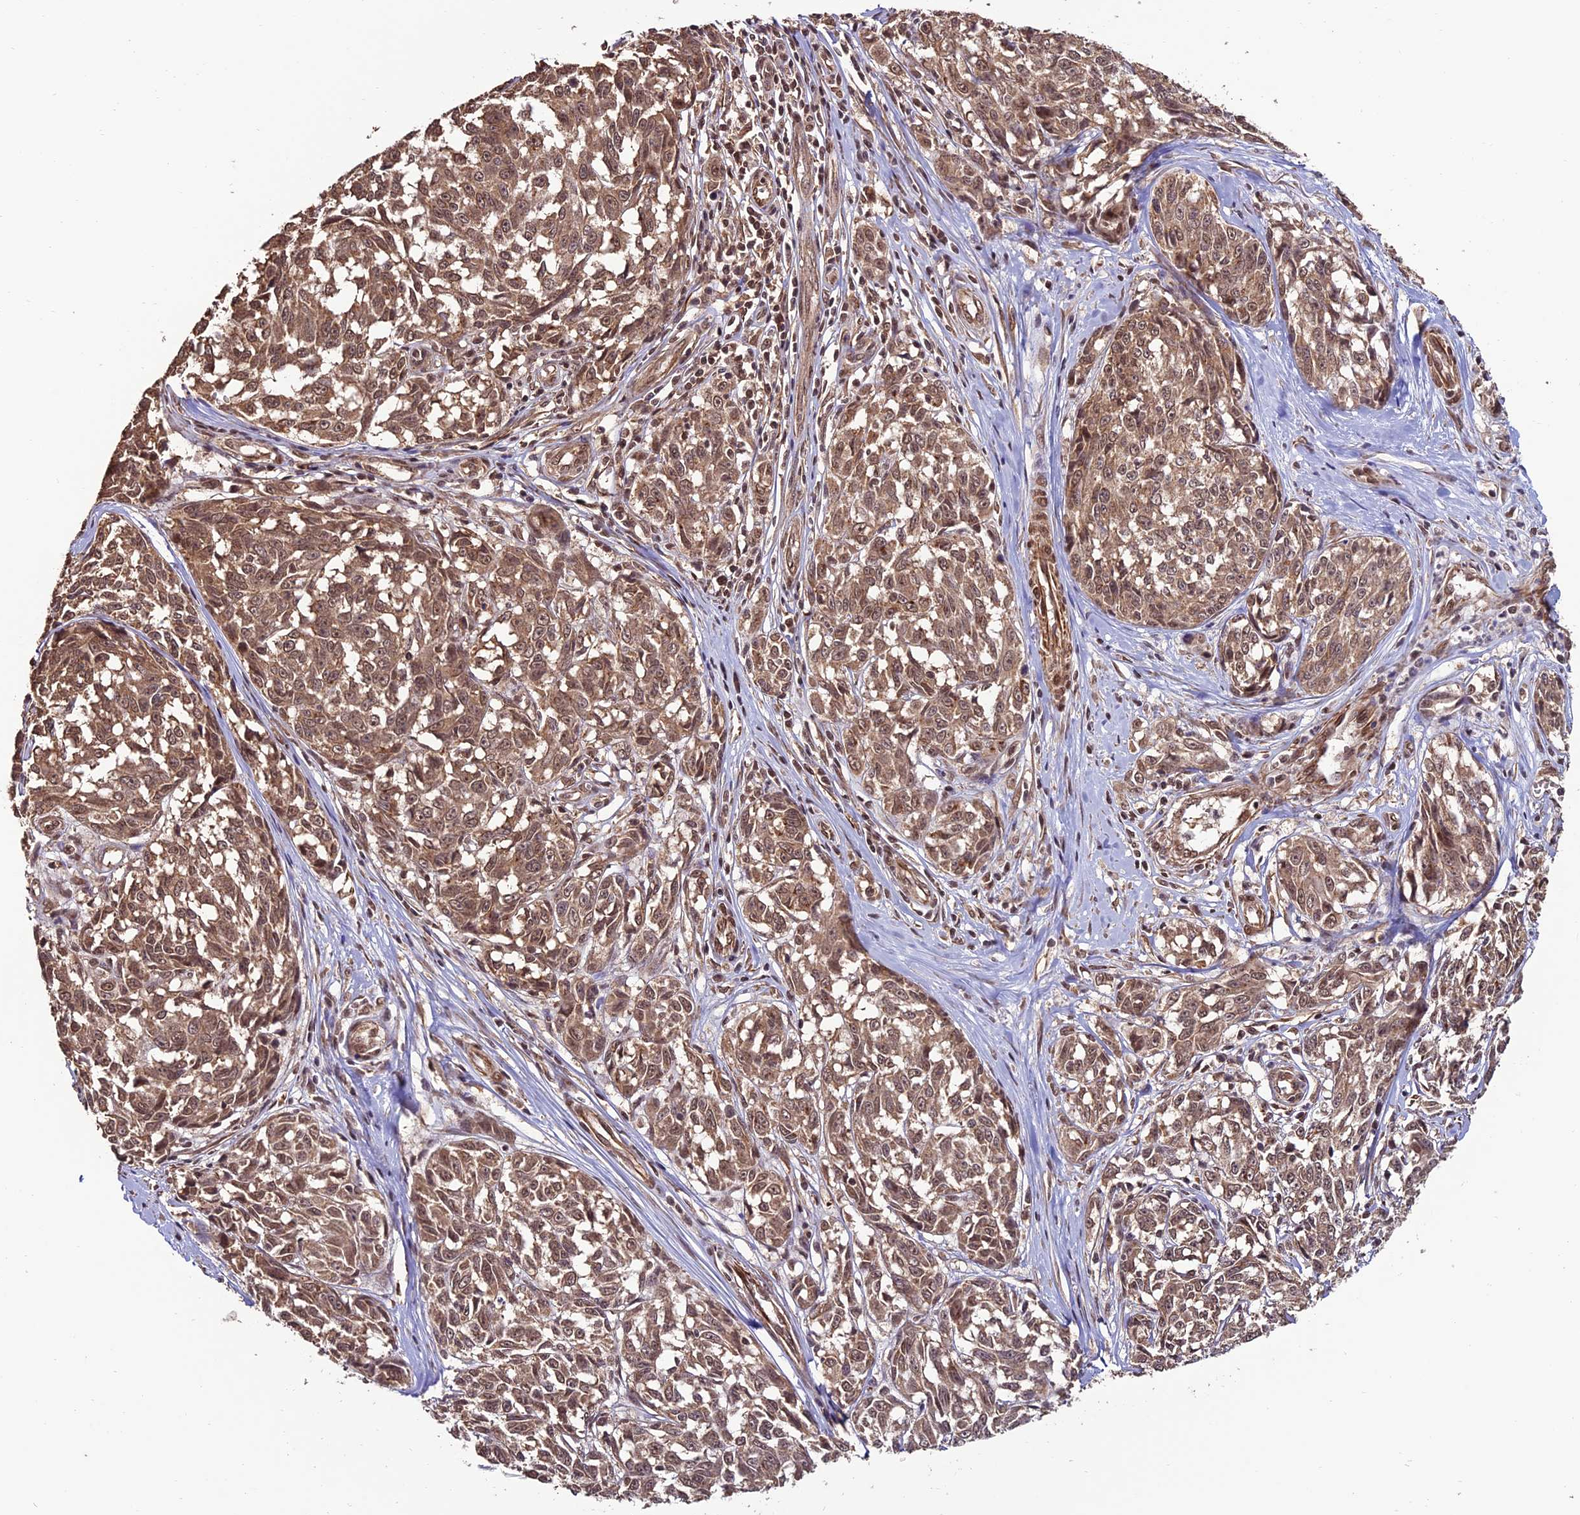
{"staining": {"intensity": "moderate", "quantity": ">75%", "location": "cytoplasmic/membranous,nuclear"}, "tissue": "melanoma", "cell_type": "Tumor cells", "image_type": "cancer", "snomed": [{"axis": "morphology", "description": "Malignant melanoma, NOS"}, {"axis": "topography", "description": "Skin"}], "caption": "DAB immunohistochemical staining of human malignant melanoma exhibits moderate cytoplasmic/membranous and nuclear protein expression in approximately >75% of tumor cells.", "gene": "CABIN1", "patient": {"sex": "female", "age": 64}}